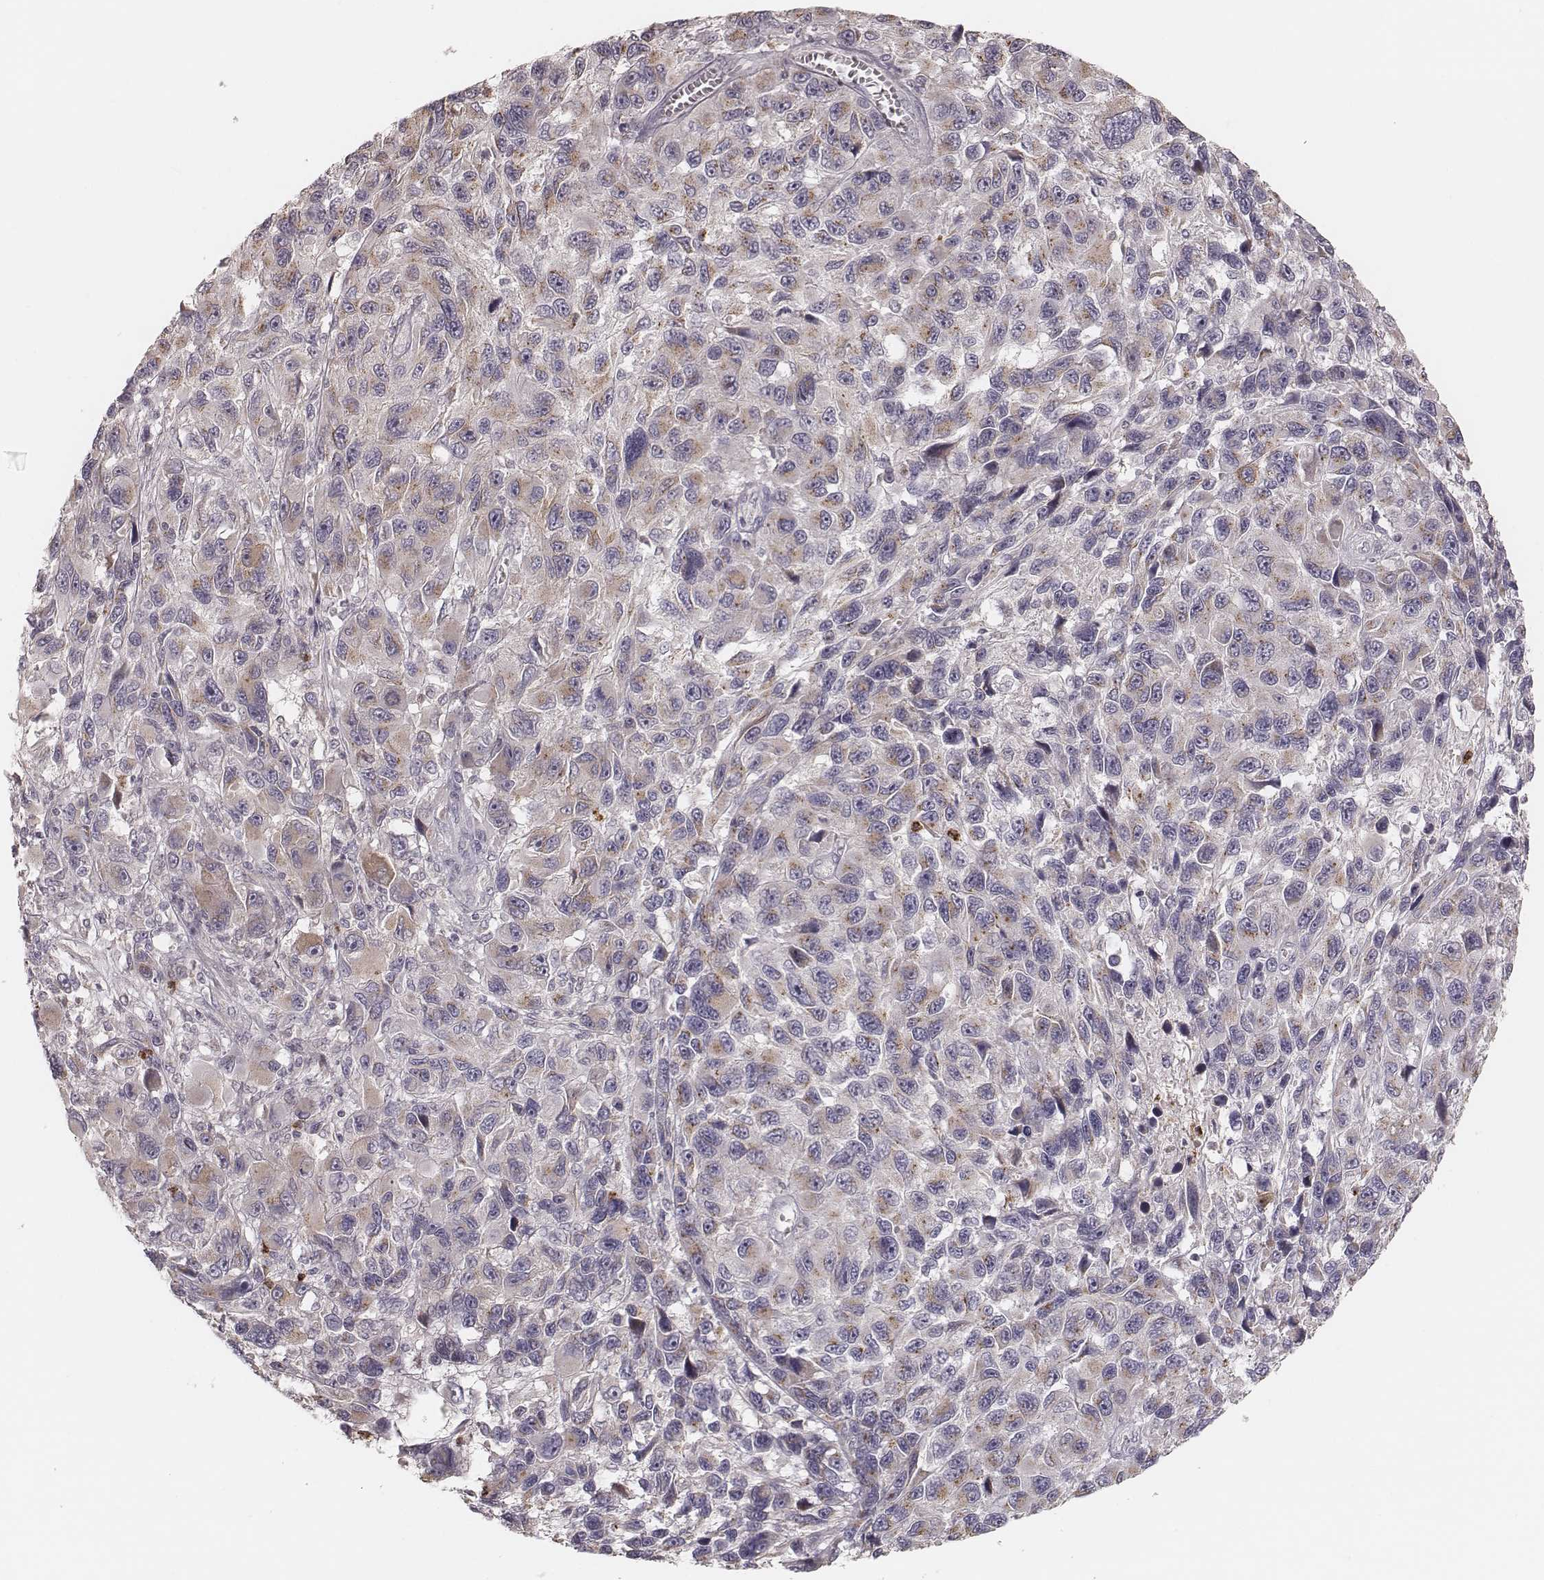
{"staining": {"intensity": "weak", "quantity": ">75%", "location": "cytoplasmic/membranous"}, "tissue": "melanoma", "cell_type": "Tumor cells", "image_type": "cancer", "snomed": [{"axis": "morphology", "description": "Malignant melanoma, NOS"}, {"axis": "topography", "description": "Skin"}], "caption": "There is low levels of weak cytoplasmic/membranous staining in tumor cells of melanoma, as demonstrated by immunohistochemical staining (brown color).", "gene": "ABCA7", "patient": {"sex": "male", "age": 53}}